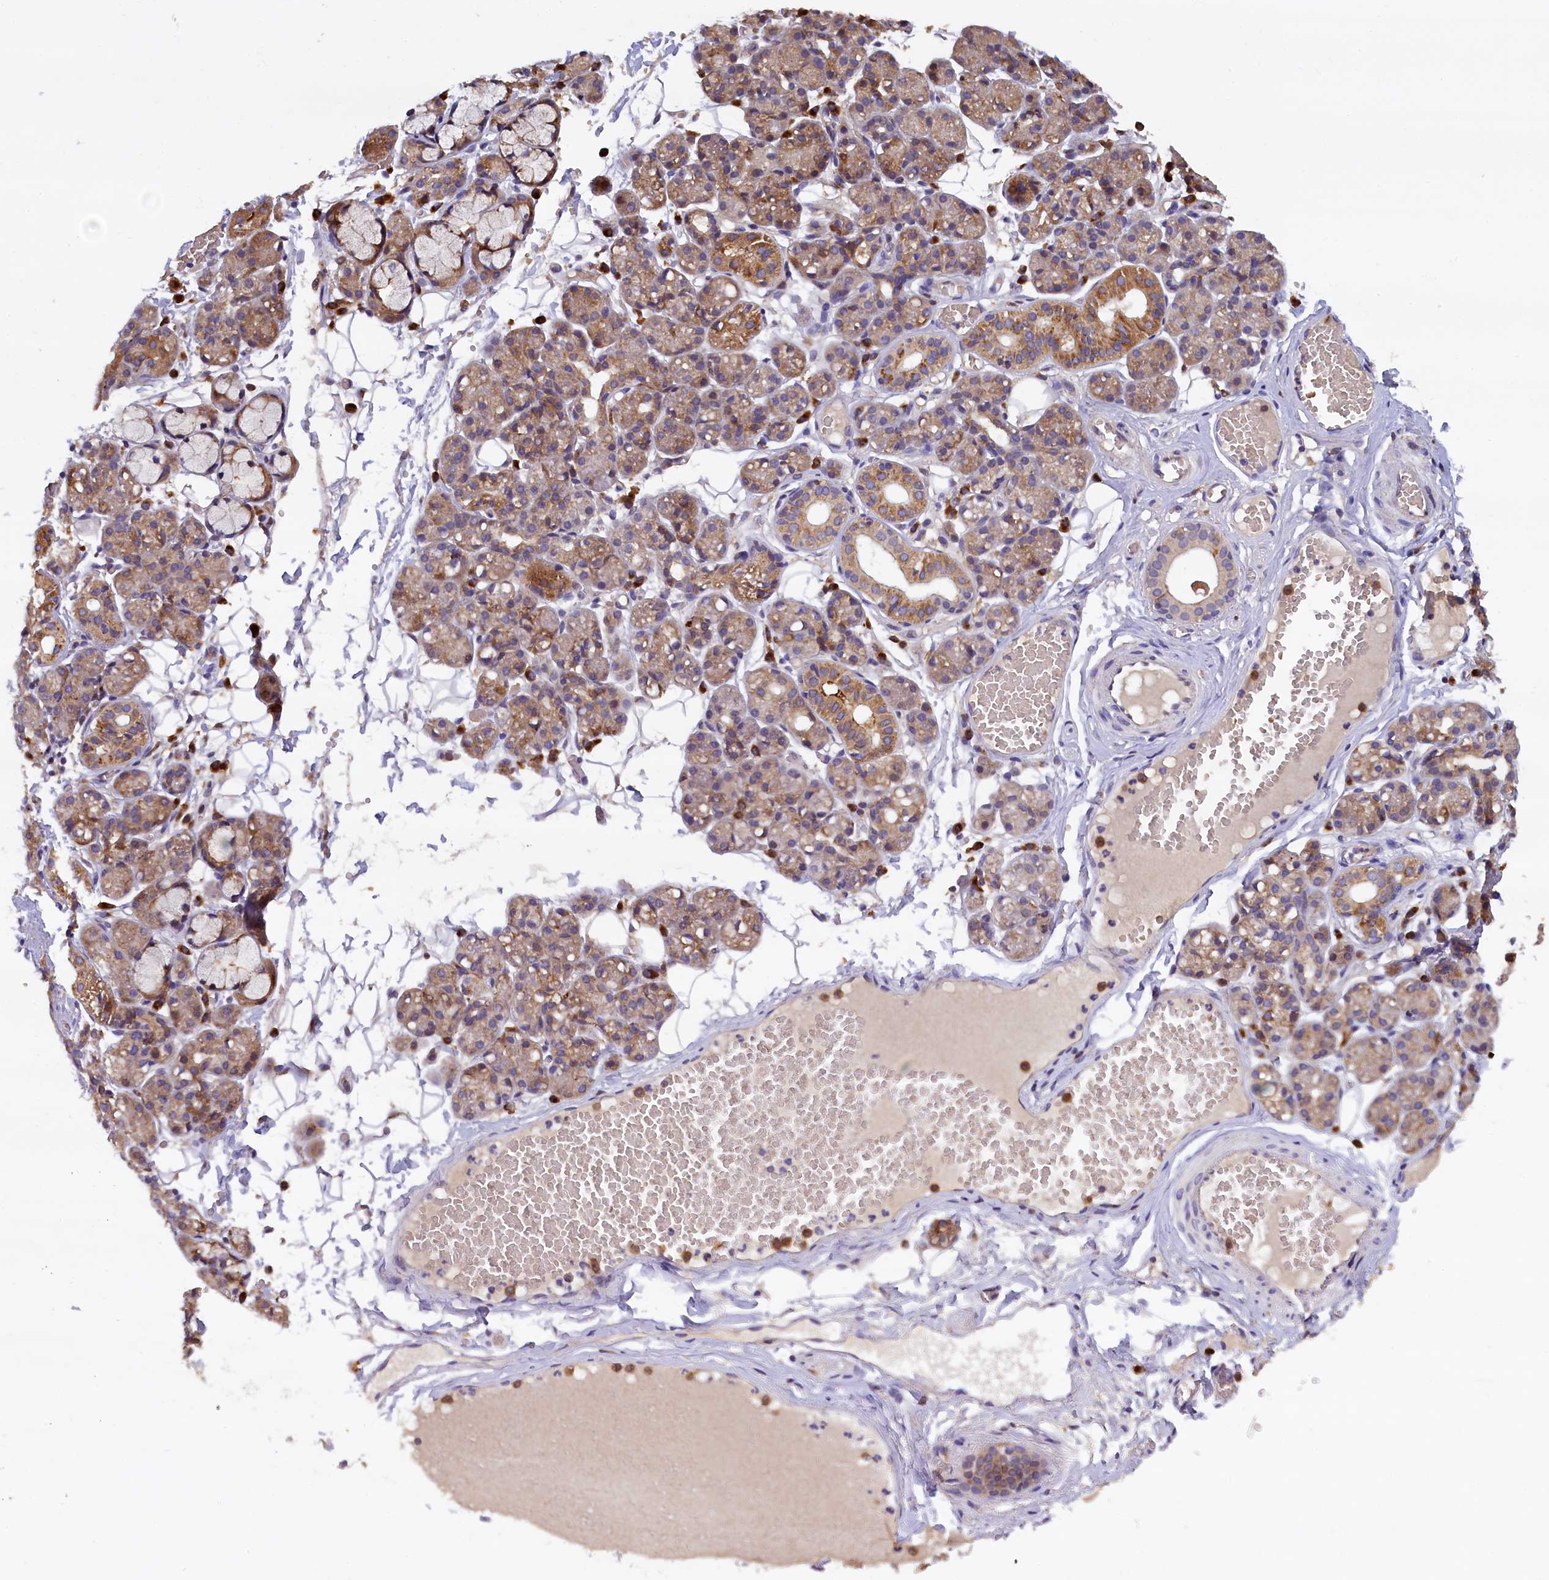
{"staining": {"intensity": "moderate", "quantity": "25%-75%", "location": "cytoplasmic/membranous"}, "tissue": "salivary gland", "cell_type": "Glandular cells", "image_type": "normal", "snomed": [{"axis": "morphology", "description": "Normal tissue, NOS"}, {"axis": "topography", "description": "Salivary gland"}], "caption": "The image demonstrates immunohistochemical staining of unremarkable salivary gland. There is moderate cytoplasmic/membranous positivity is present in approximately 25%-75% of glandular cells.", "gene": "NAIP", "patient": {"sex": "male", "age": 63}}